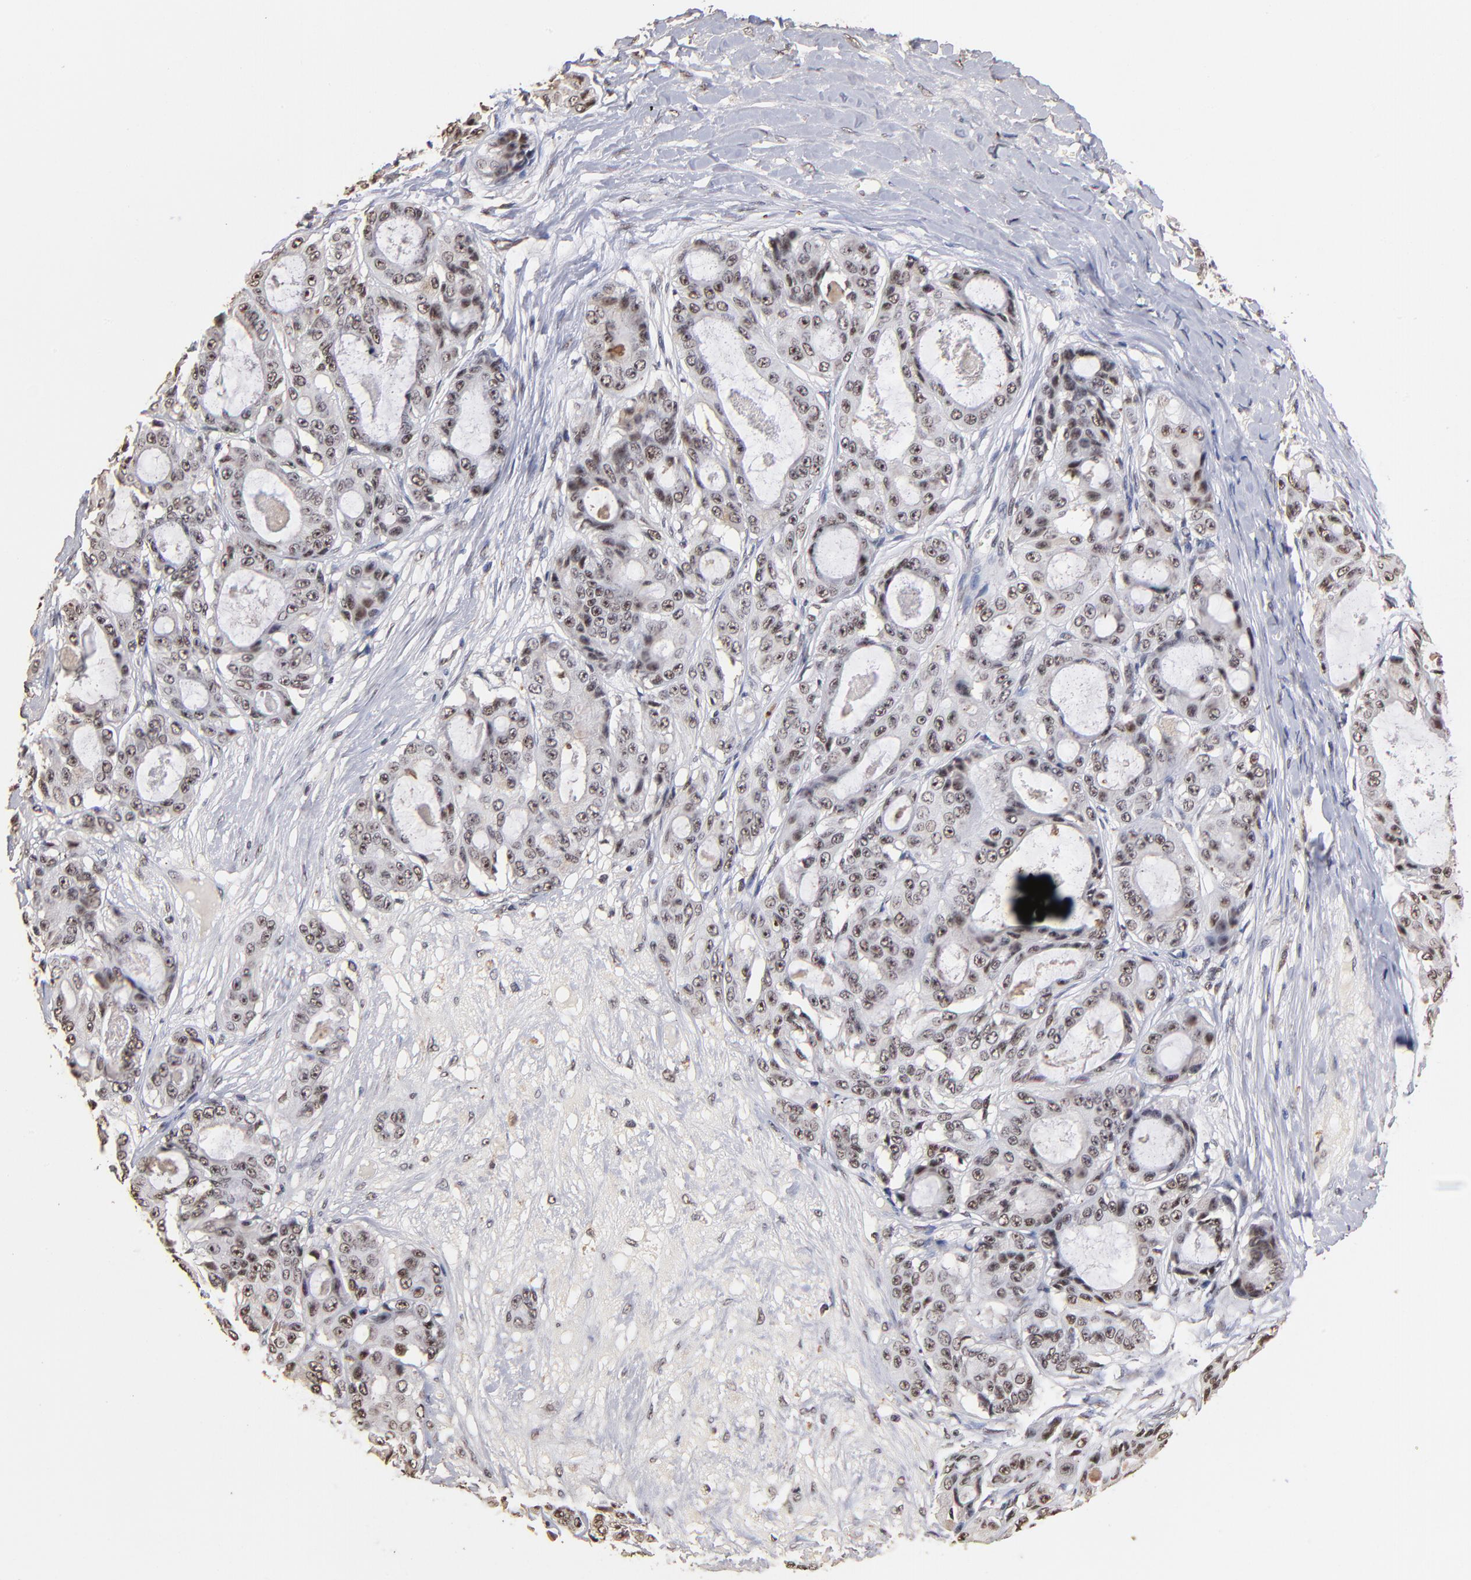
{"staining": {"intensity": "moderate", "quantity": "25%-75%", "location": "nuclear"}, "tissue": "ovarian cancer", "cell_type": "Tumor cells", "image_type": "cancer", "snomed": [{"axis": "morphology", "description": "Carcinoma, endometroid"}, {"axis": "topography", "description": "Ovary"}], "caption": "Immunohistochemical staining of human ovarian cancer shows medium levels of moderate nuclear protein positivity in about 25%-75% of tumor cells.", "gene": "ZNF146", "patient": {"sex": "female", "age": 61}}